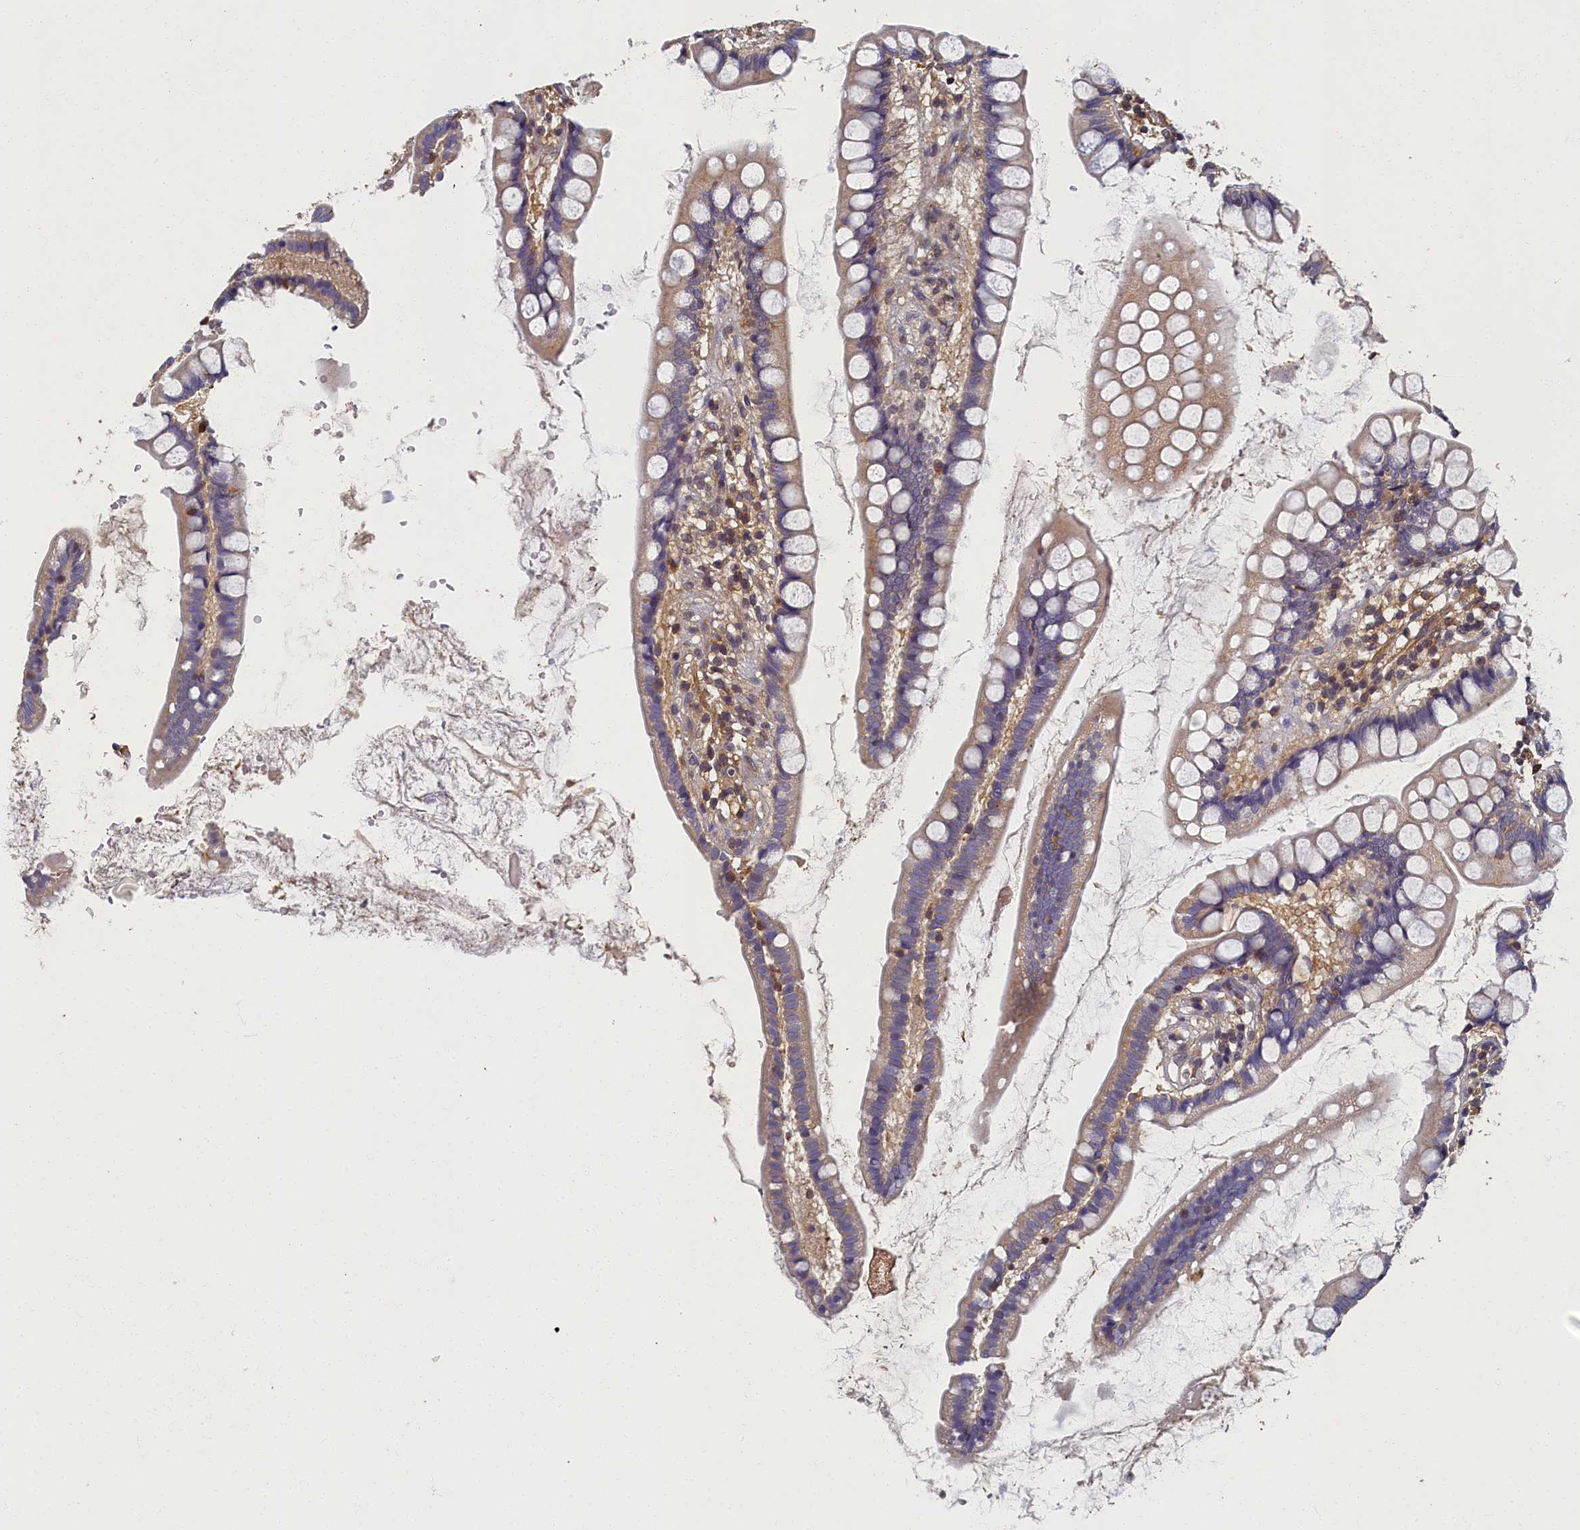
{"staining": {"intensity": "weak", "quantity": "<25%", "location": "cytoplasmic/membranous"}, "tissue": "small intestine", "cell_type": "Glandular cells", "image_type": "normal", "snomed": [{"axis": "morphology", "description": "Normal tissue, NOS"}, {"axis": "topography", "description": "Small intestine"}], "caption": "Protein analysis of normal small intestine displays no significant staining in glandular cells. The staining is performed using DAB brown chromogen with nuclei counter-stained in using hematoxylin.", "gene": "TBCB", "patient": {"sex": "female", "age": 84}}